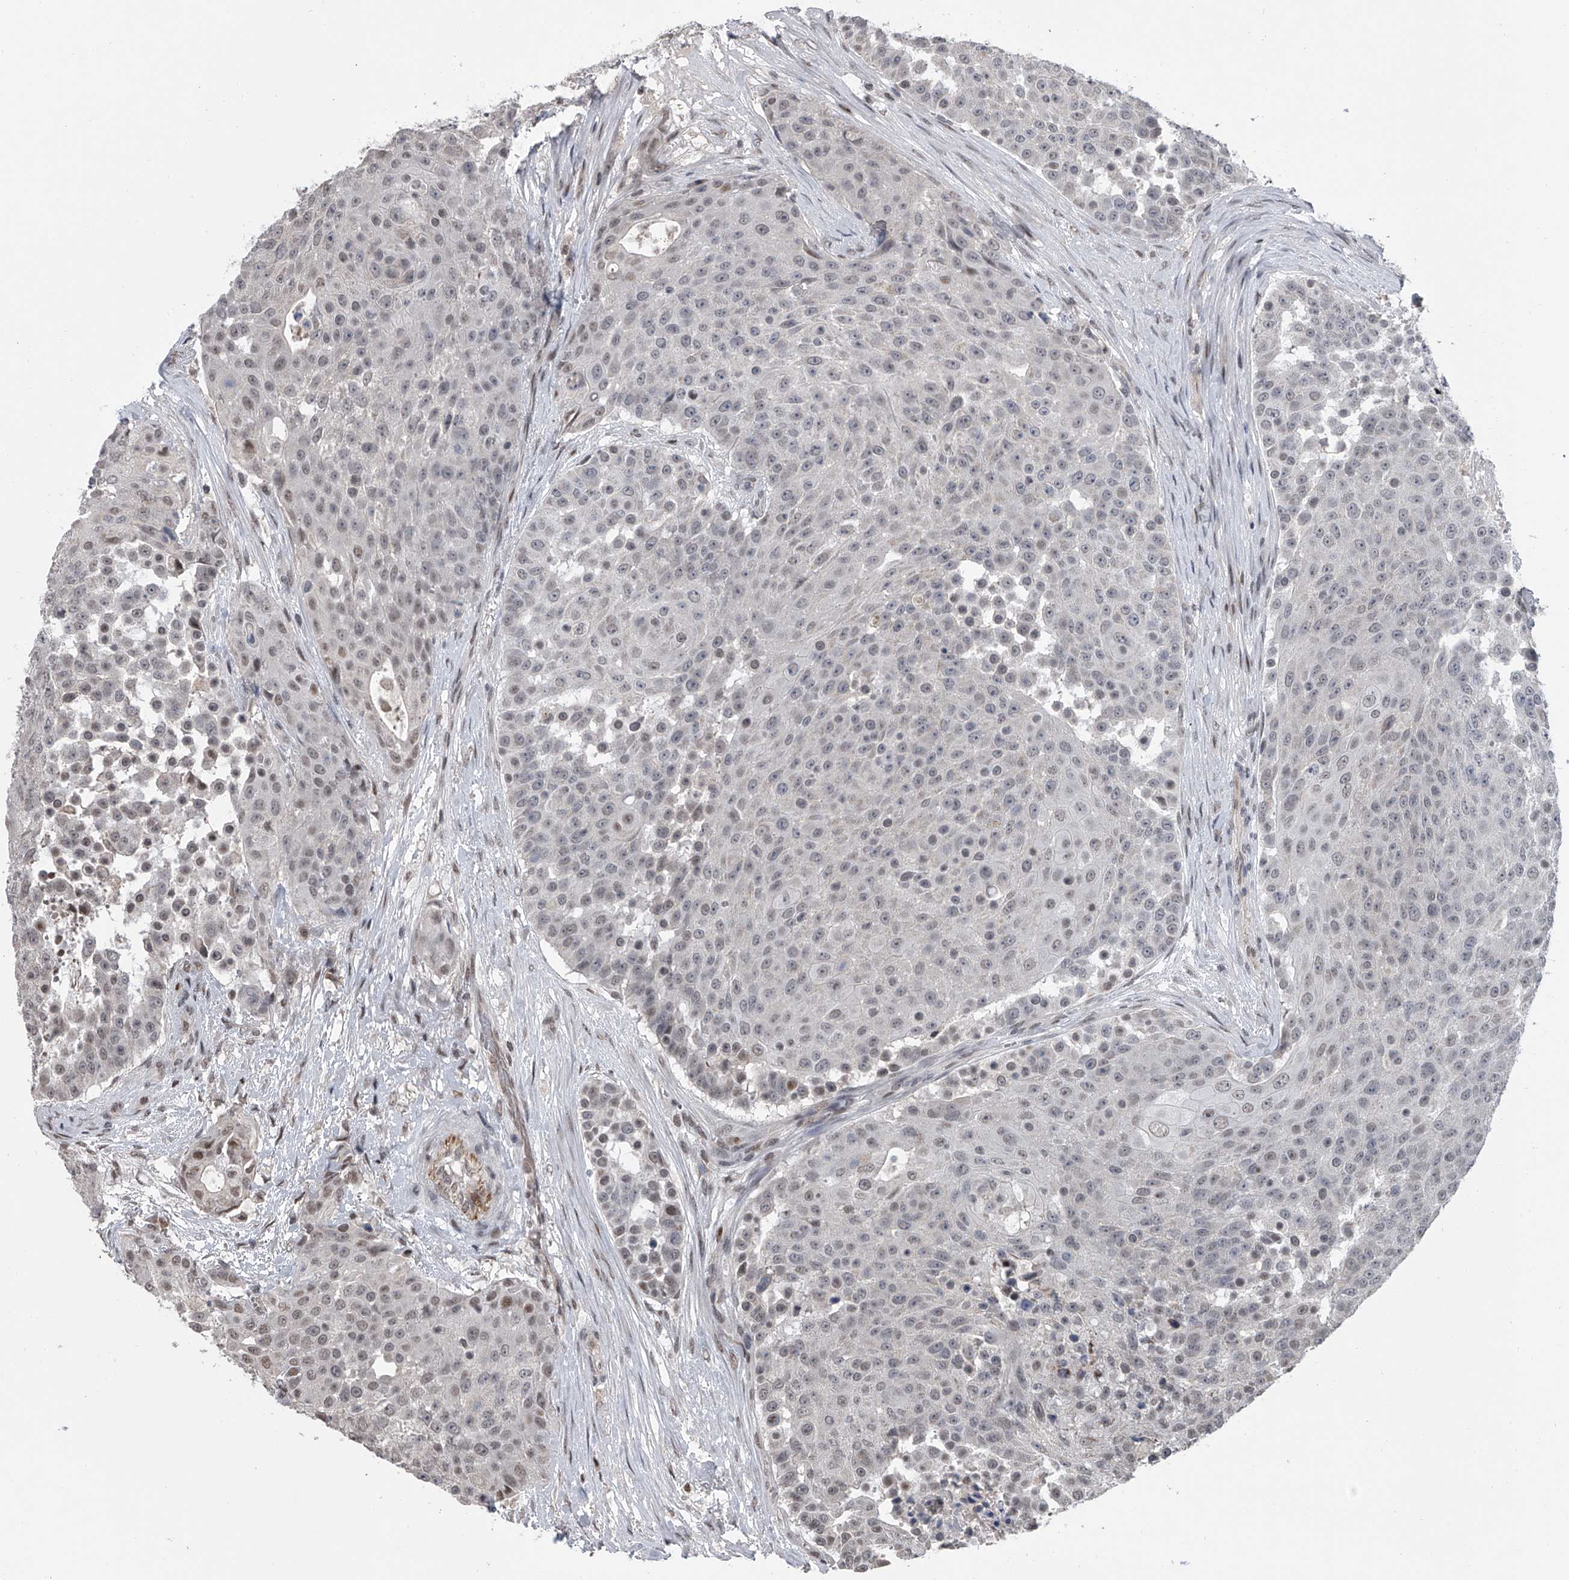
{"staining": {"intensity": "negative", "quantity": "none", "location": "none"}, "tissue": "urothelial cancer", "cell_type": "Tumor cells", "image_type": "cancer", "snomed": [{"axis": "morphology", "description": "Urothelial carcinoma, High grade"}, {"axis": "topography", "description": "Urinary bladder"}], "caption": "Human high-grade urothelial carcinoma stained for a protein using immunohistochemistry shows no expression in tumor cells.", "gene": "ZNF426", "patient": {"sex": "female", "age": 63}}